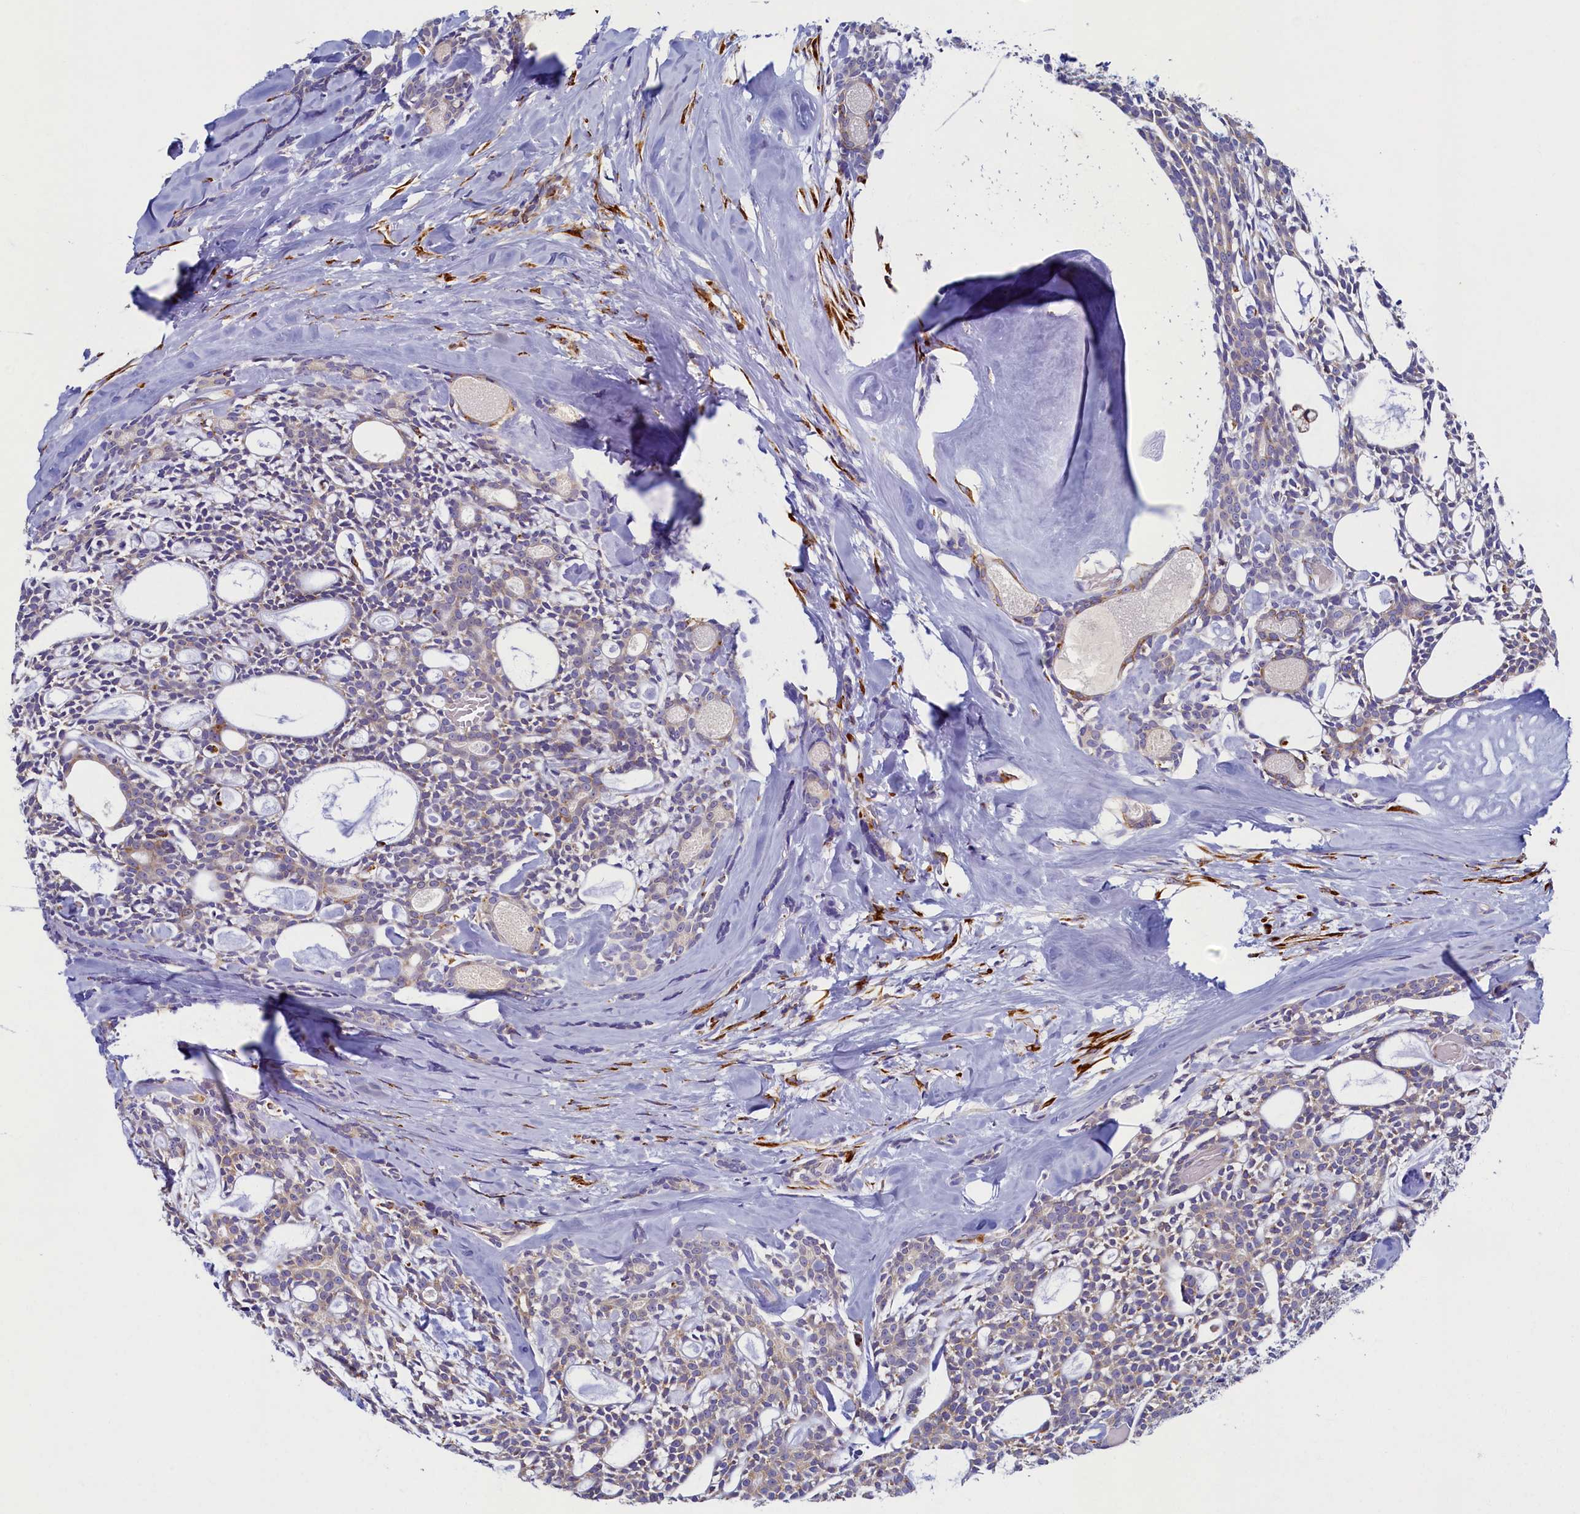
{"staining": {"intensity": "weak", "quantity": ">75%", "location": "cytoplasmic/membranous"}, "tissue": "head and neck cancer", "cell_type": "Tumor cells", "image_type": "cancer", "snomed": [{"axis": "morphology", "description": "Adenocarcinoma, NOS"}, {"axis": "topography", "description": "Salivary gland"}, {"axis": "topography", "description": "Head-Neck"}], "caption": "Weak cytoplasmic/membranous expression for a protein is appreciated in approximately >75% of tumor cells of adenocarcinoma (head and neck) using immunohistochemistry (IHC).", "gene": "TMEM18", "patient": {"sex": "male", "age": 55}}